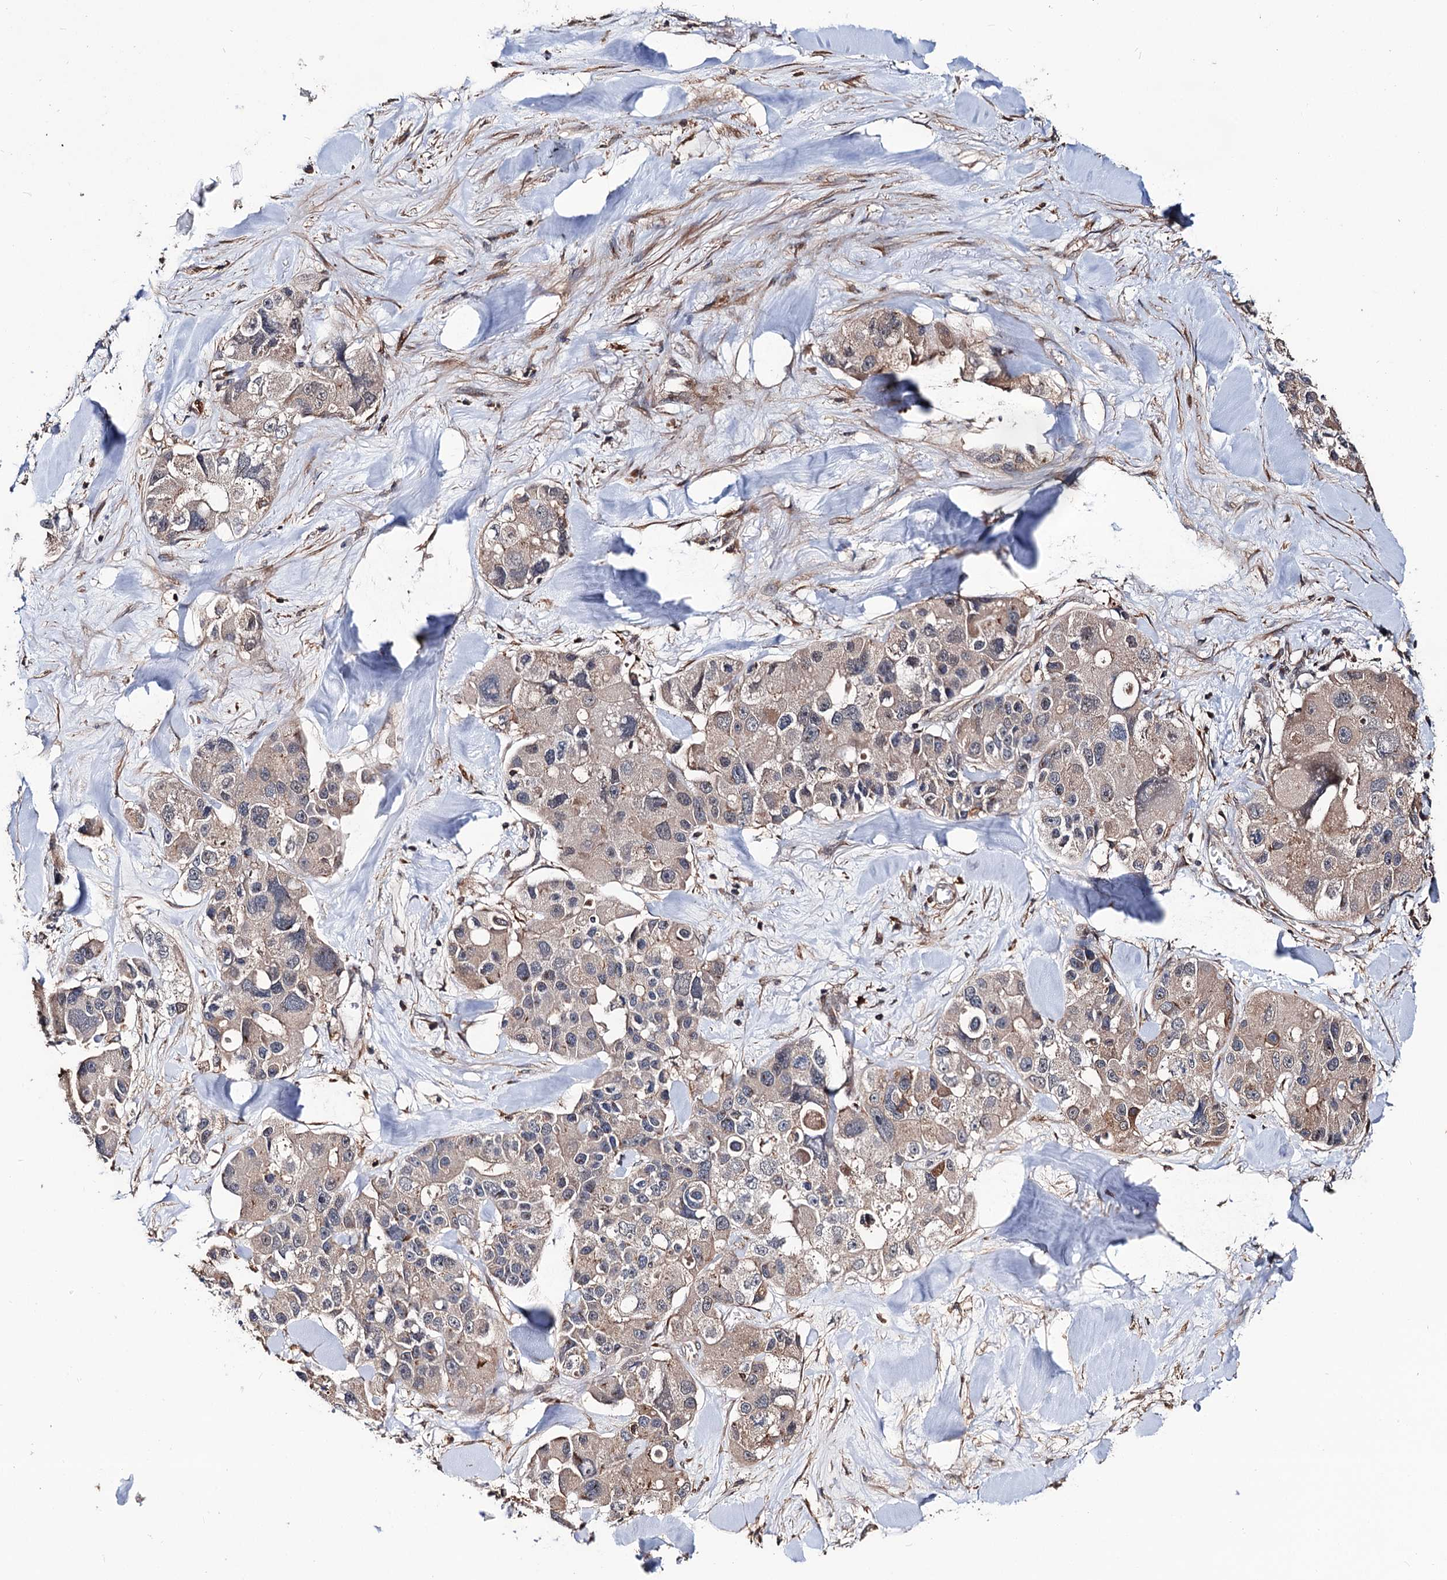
{"staining": {"intensity": "weak", "quantity": ">75%", "location": "cytoplasmic/membranous"}, "tissue": "lung cancer", "cell_type": "Tumor cells", "image_type": "cancer", "snomed": [{"axis": "morphology", "description": "Adenocarcinoma, NOS"}, {"axis": "topography", "description": "Lung"}], "caption": "Human adenocarcinoma (lung) stained with a protein marker exhibits weak staining in tumor cells.", "gene": "GRIP1", "patient": {"sex": "female", "age": 54}}